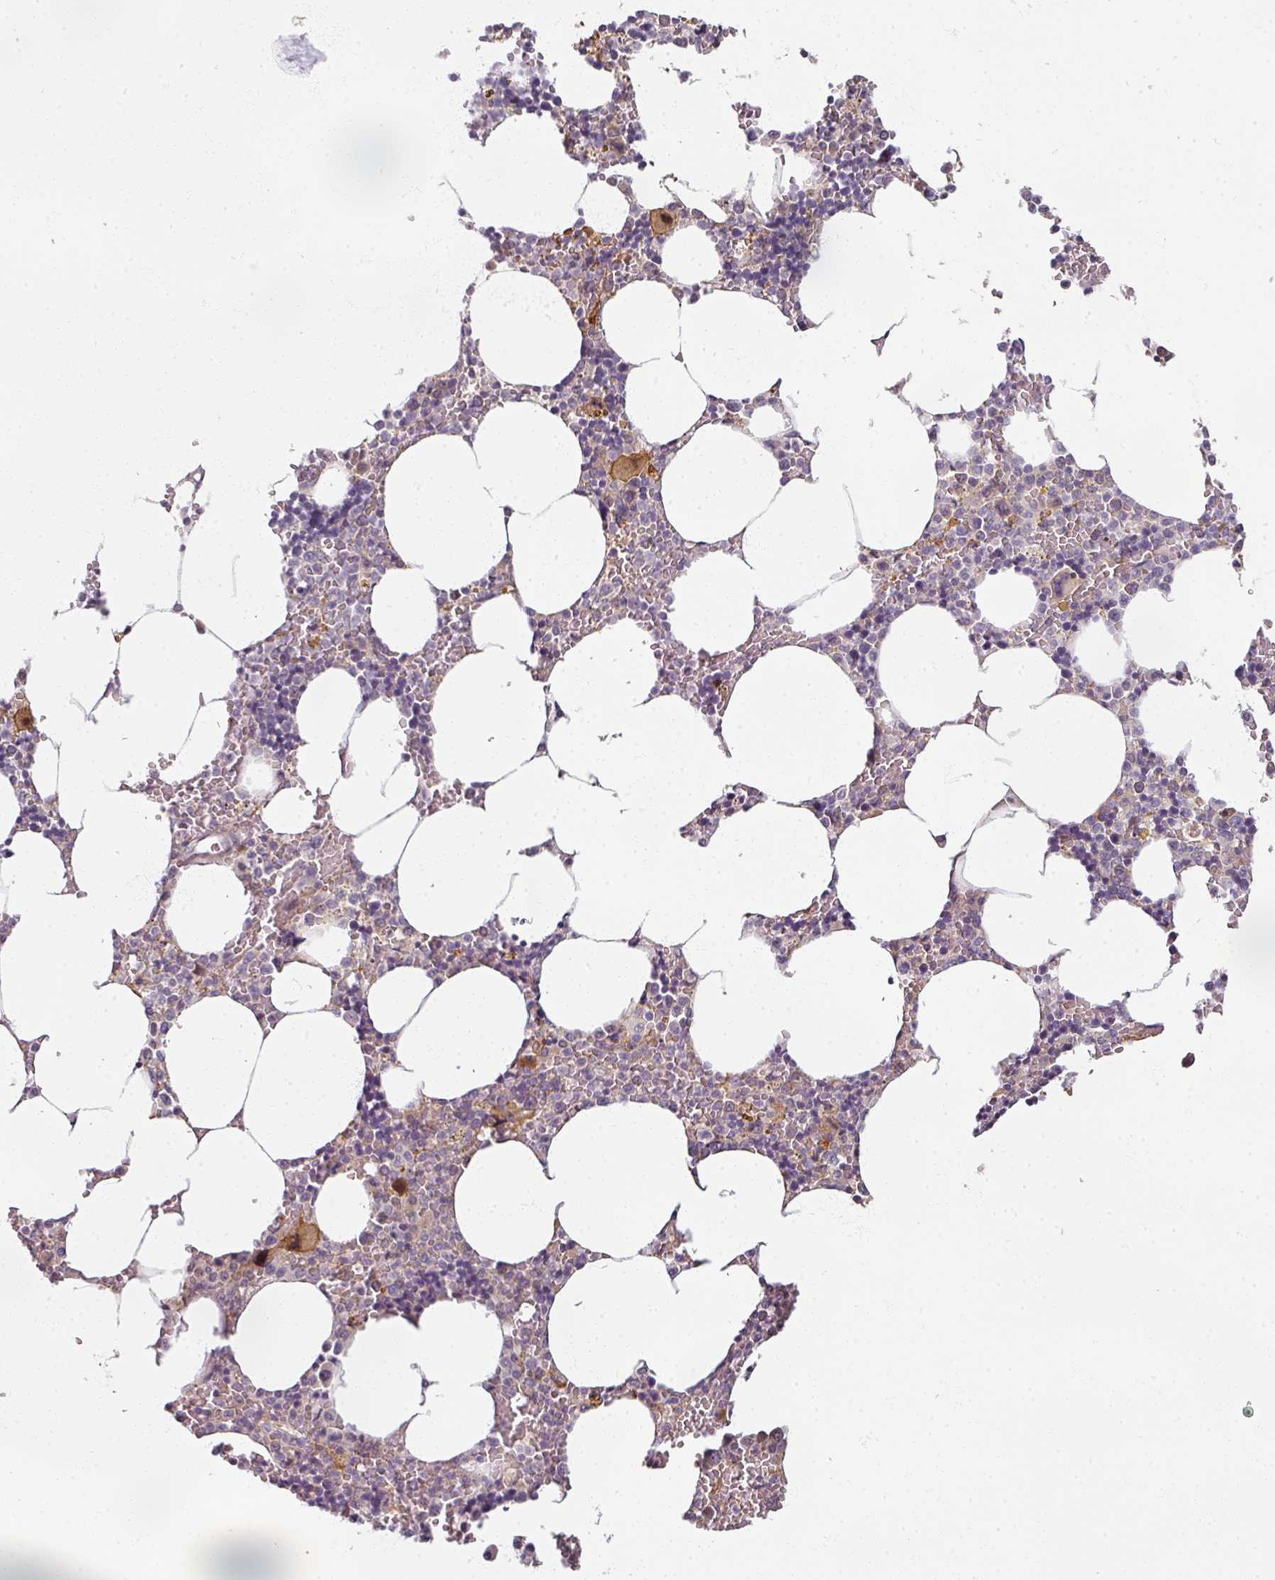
{"staining": {"intensity": "moderate", "quantity": "<25%", "location": "cytoplasmic/membranous"}, "tissue": "bone marrow", "cell_type": "Hematopoietic cells", "image_type": "normal", "snomed": [{"axis": "morphology", "description": "Normal tissue, NOS"}, {"axis": "topography", "description": "Bone marrow"}], "caption": "A photomicrograph of human bone marrow stained for a protein displays moderate cytoplasmic/membranous brown staining in hematopoietic cells. The staining was performed using DAB, with brown indicating positive protein expression. Nuclei are stained blue with hematoxylin.", "gene": "MYMK", "patient": {"sex": "male", "age": 70}}